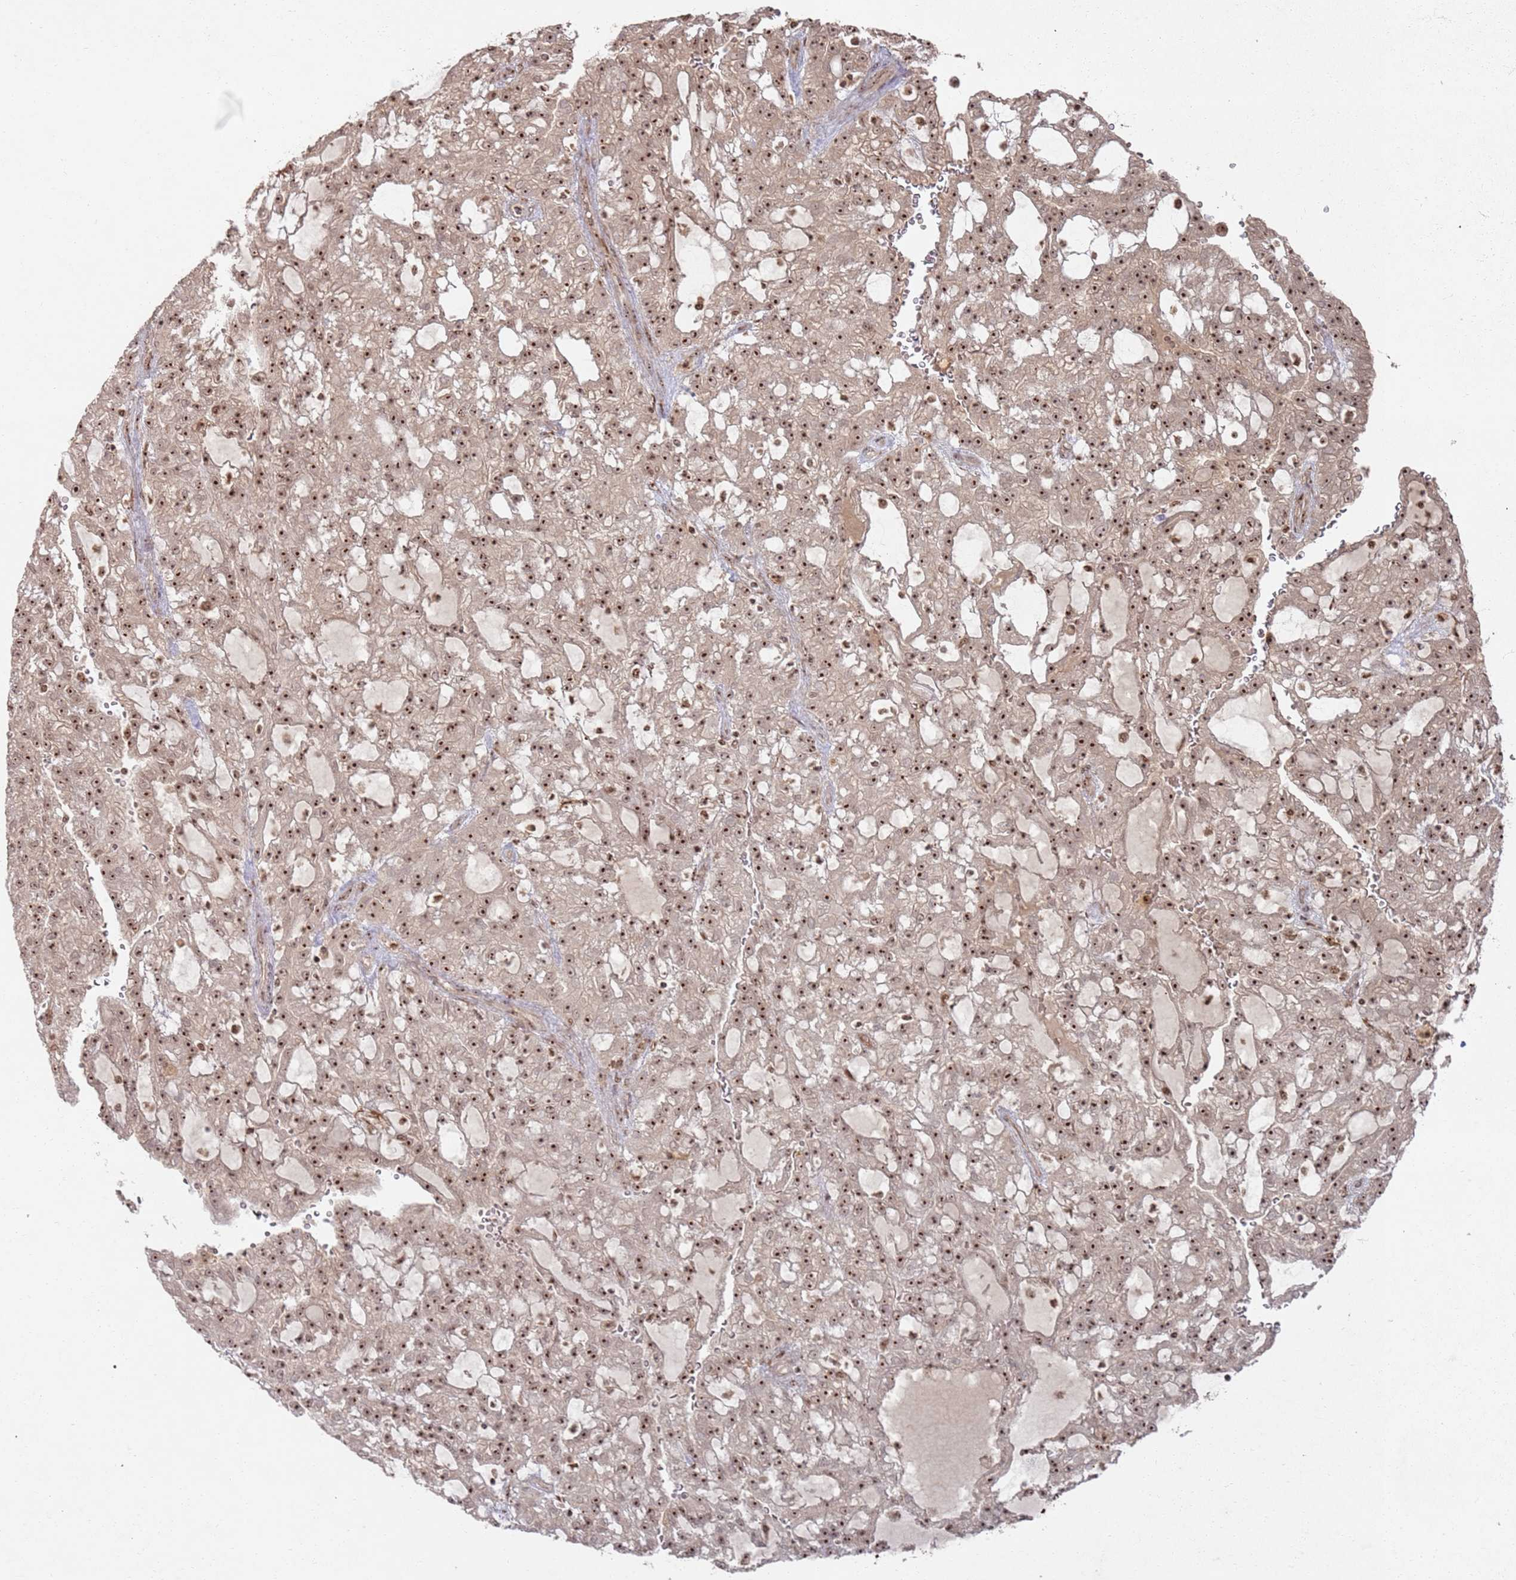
{"staining": {"intensity": "strong", "quantity": ">75%", "location": "nuclear"}, "tissue": "renal cancer", "cell_type": "Tumor cells", "image_type": "cancer", "snomed": [{"axis": "morphology", "description": "Adenocarcinoma, NOS"}, {"axis": "topography", "description": "Kidney"}], "caption": "High-magnification brightfield microscopy of renal cancer (adenocarcinoma) stained with DAB (3,3'-diaminobenzidine) (brown) and counterstained with hematoxylin (blue). tumor cells exhibit strong nuclear staining is identified in about>75% of cells.", "gene": "UTP11", "patient": {"sex": "male", "age": 63}}